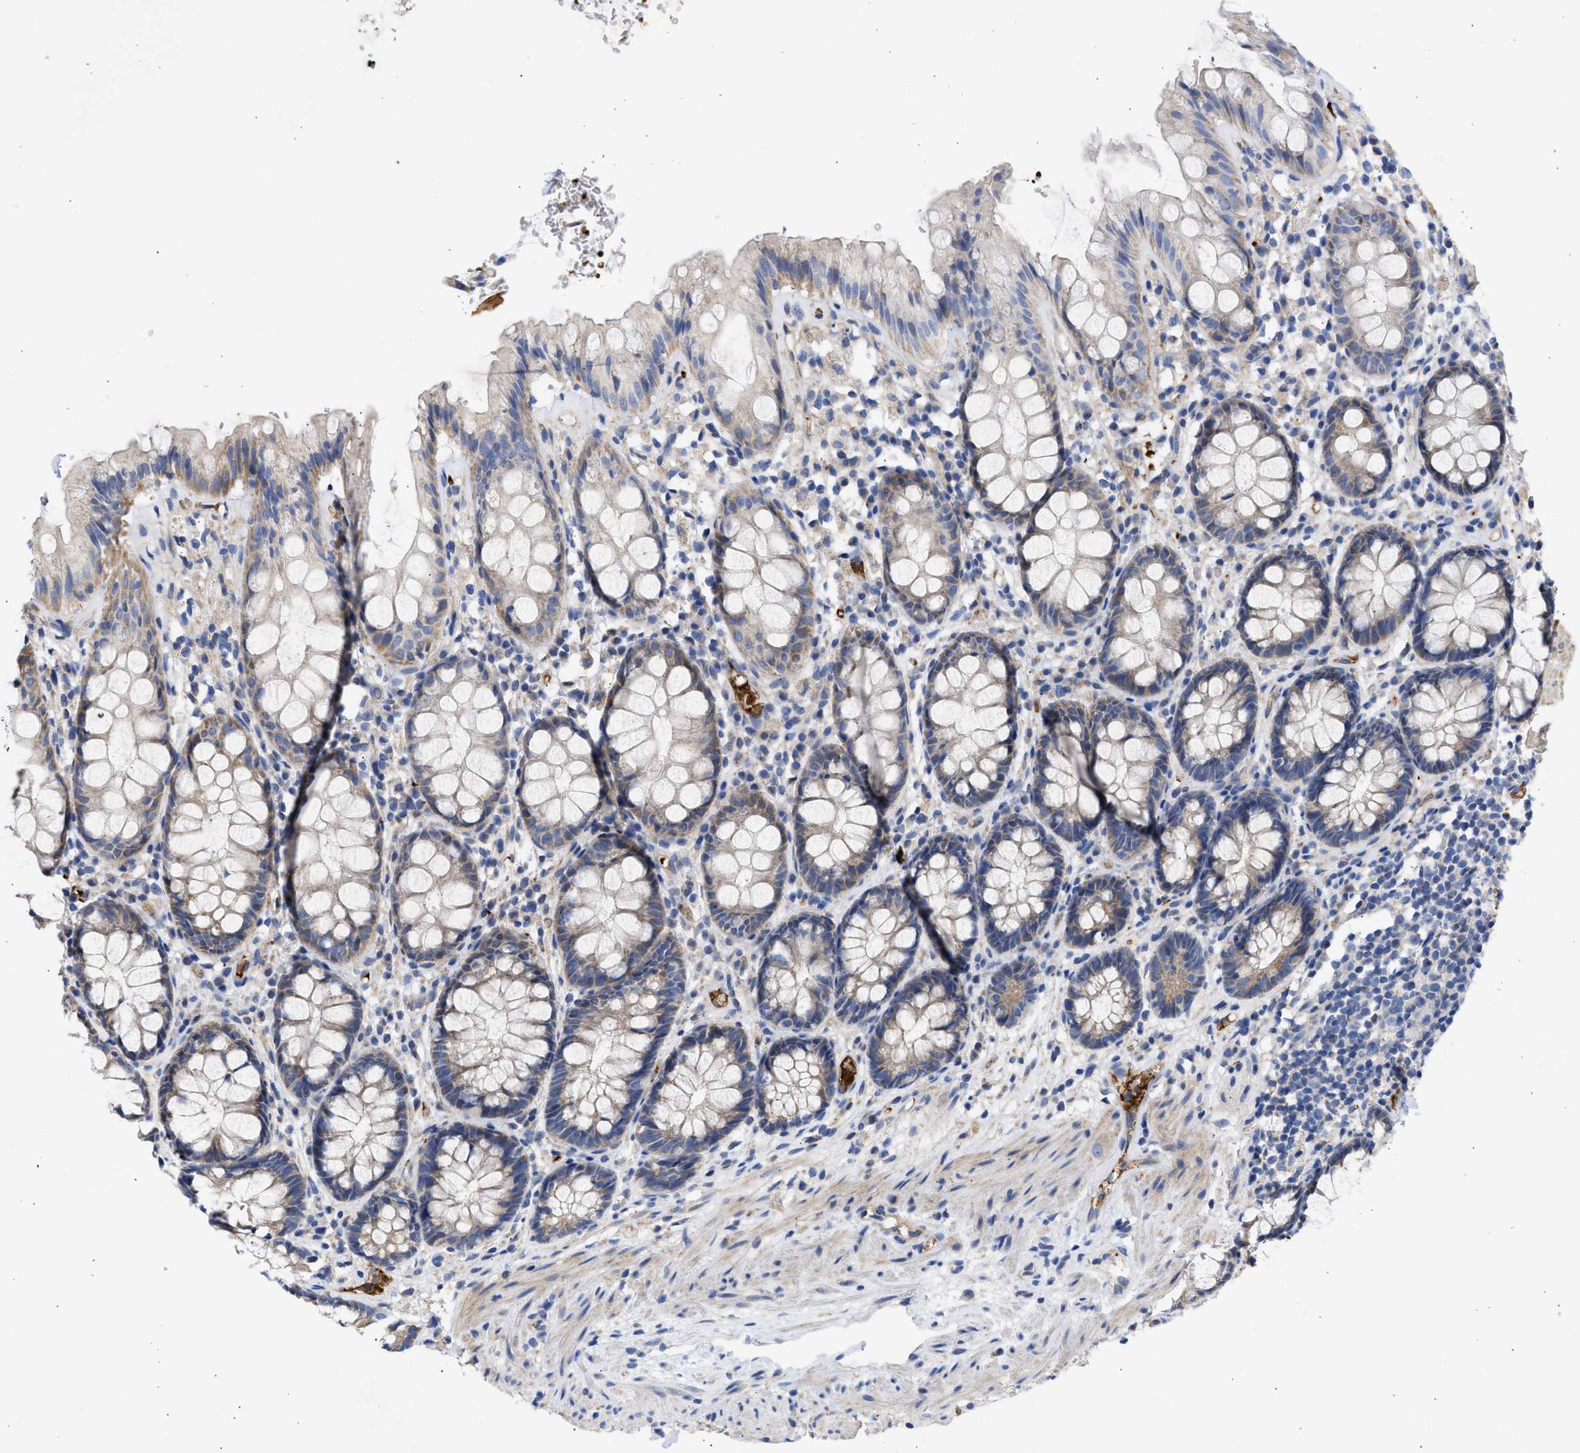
{"staining": {"intensity": "weak", "quantity": "25%-75%", "location": "cytoplasmic/membranous"}, "tissue": "rectum", "cell_type": "Glandular cells", "image_type": "normal", "snomed": [{"axis": "morphology", "description": "Normal tissue, NOS"}, {"axis": "topography", "description": "Rectum"}], "caption": "A high-resolution micrograph shows immunohistochemistry (IHC) staining of unremarkable rectum, which reveals weak cytoplasmic/membranous positivity in about 25%-75% of glandular cells.", "gene": "BTG3", "patient": {"sex": "male", "age": 64}}